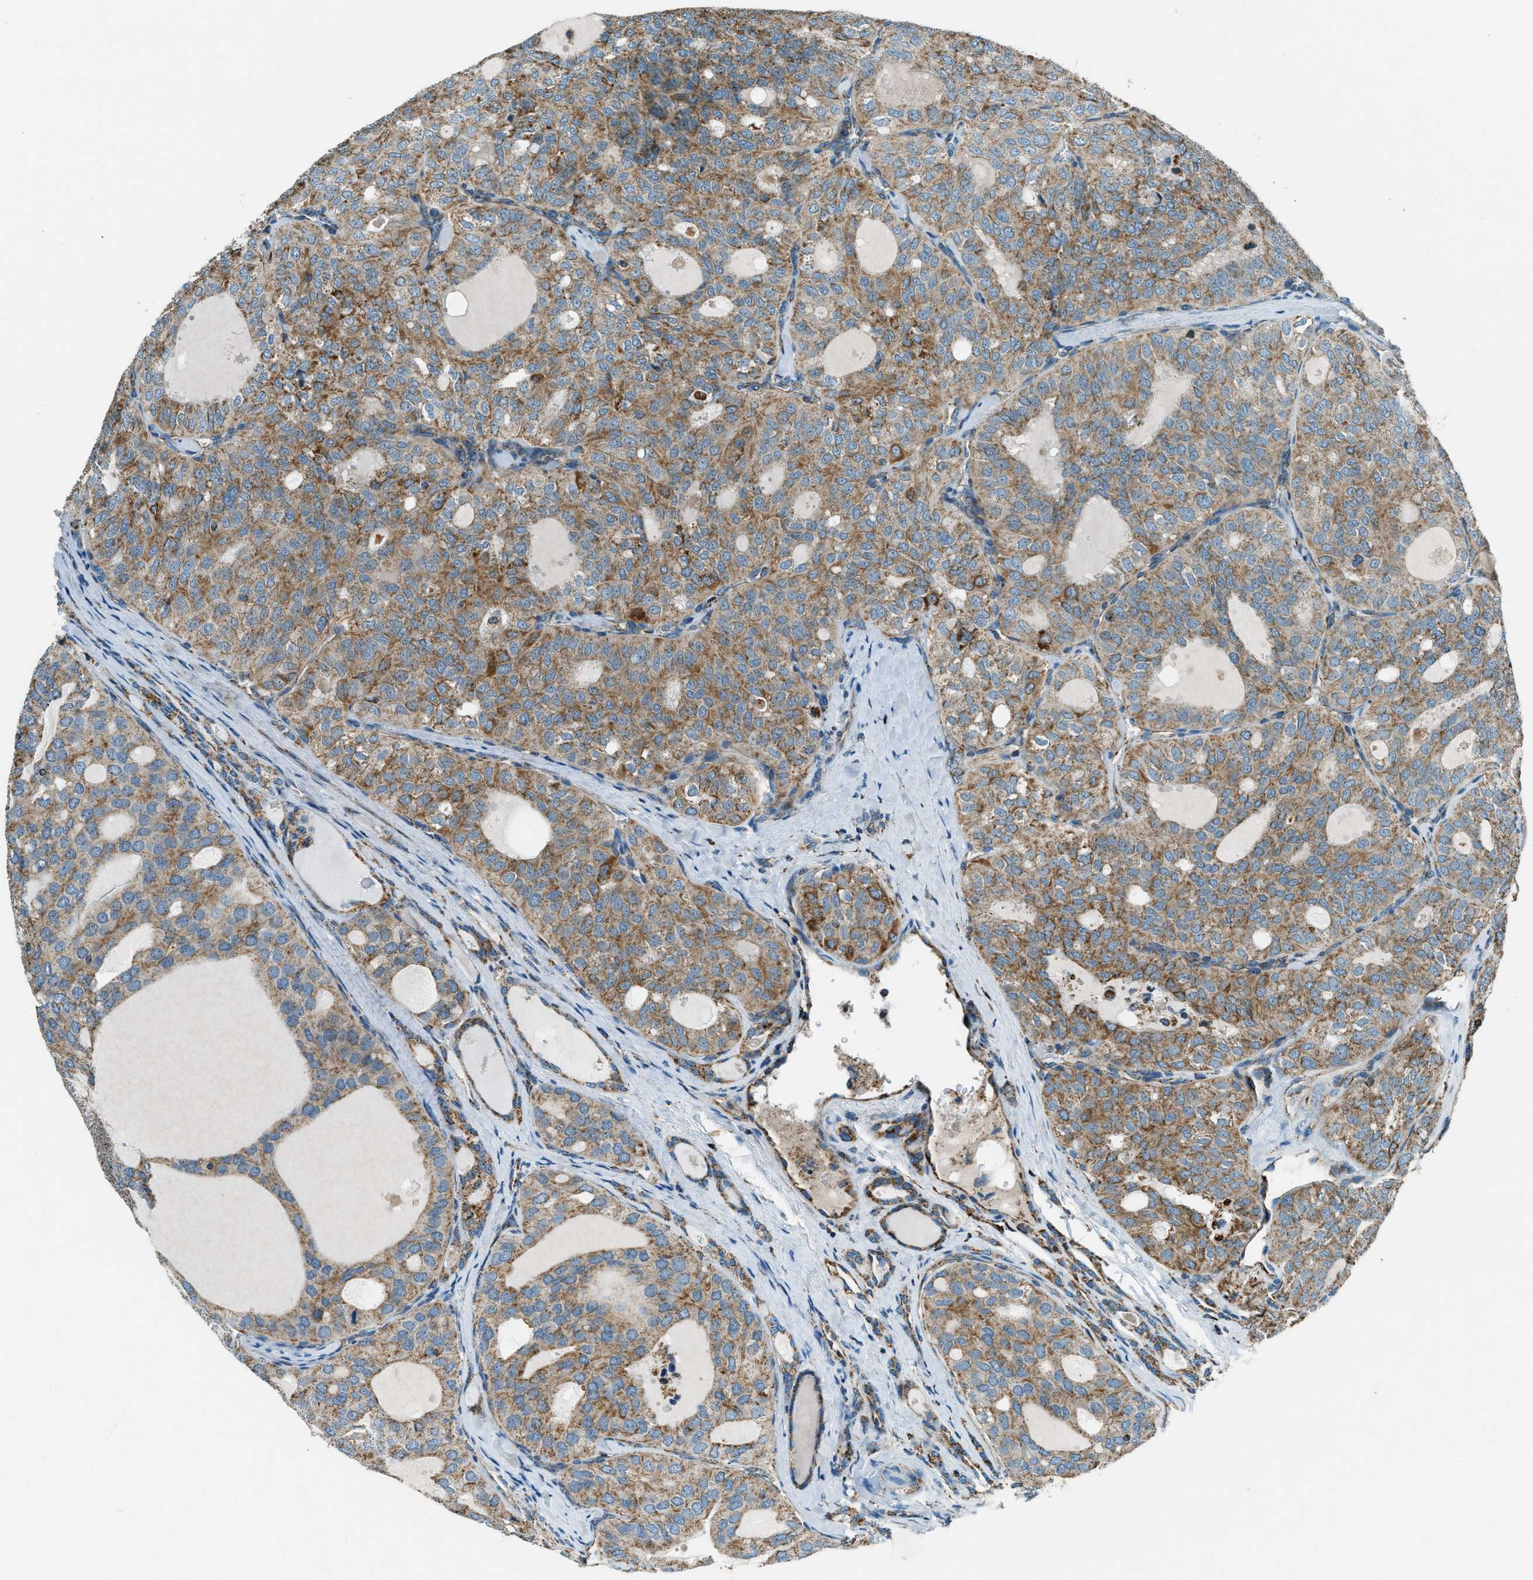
{"staining": {"intensity": "moderate", "quantity": ">75%", "location": "cytoplasmic/membranous"}, "tissue": "thyroid cancer", "cell_type": "Tumor cells", "image_type": "cancer", "snomed": [{"axis": "morphology", "description": "Follicular adenoma carcinoma, NOS"}, {"axis": "topography", "description": "Thyroid gland"}], "caption": "Immunohistochemical staining of human thyroid follicular adenoma carcinoma shows medium levels of moderate cytoplasmic/membranous staining in approximately >75% of tumor cells.", "gene": "CHST15", "patient": {"sex": "male", "age": 75}}